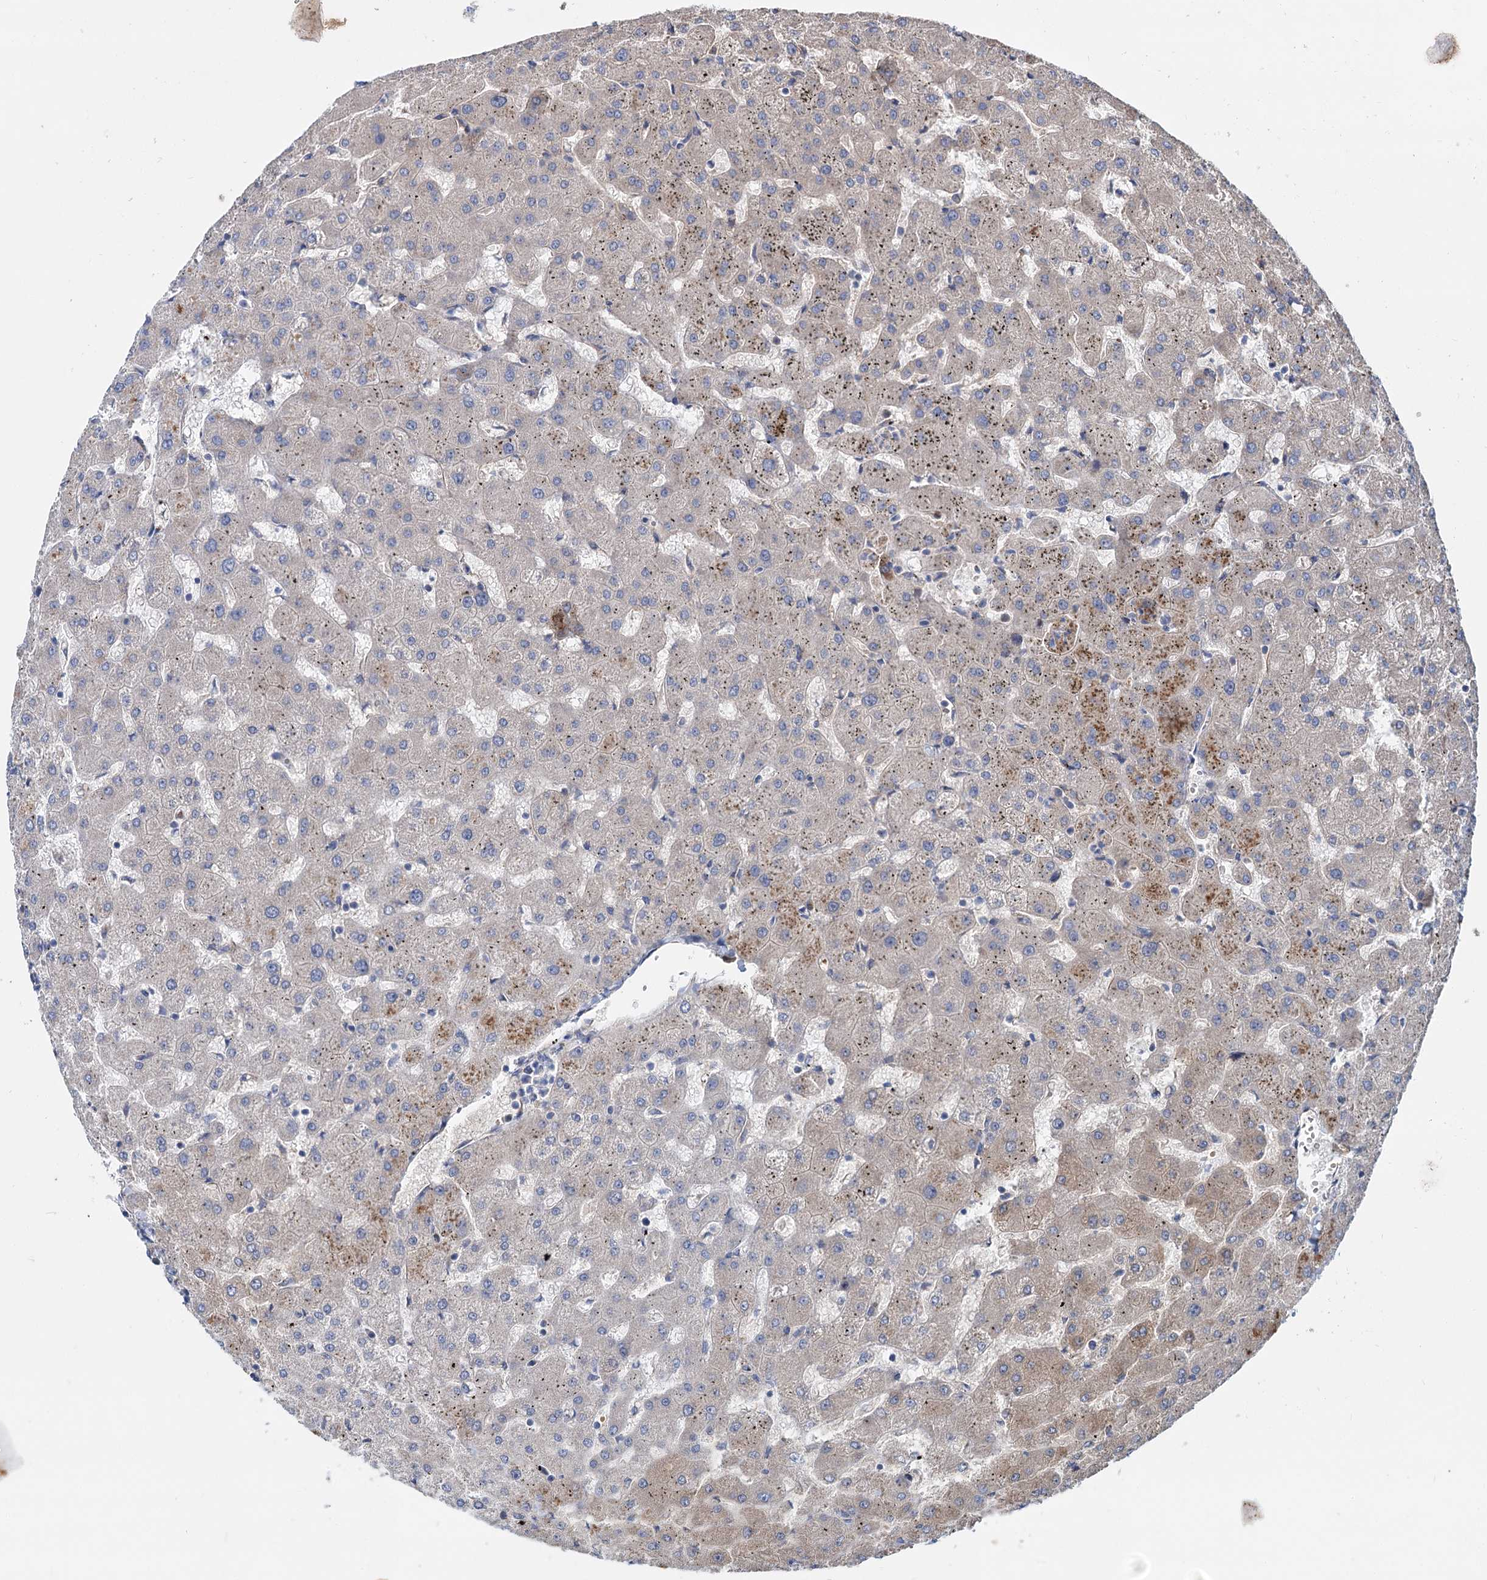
{"staining": {"intensity": "negative", "quantity": "none", "location": "none"}, "tissue": "liver", "cell_type": "Cholangiocytes", "image_type": "normal", "snomed": [{"axis": "morphology", "description": "Normal tissue, NOS"}, {"axis": "topography", "description": "Liver"}], "caption": "IHC of benign liver exhibits no positivity in cholangiocytes.", "gene": "PTDSS2", "patient": {"sex": "female", "age": 63}}